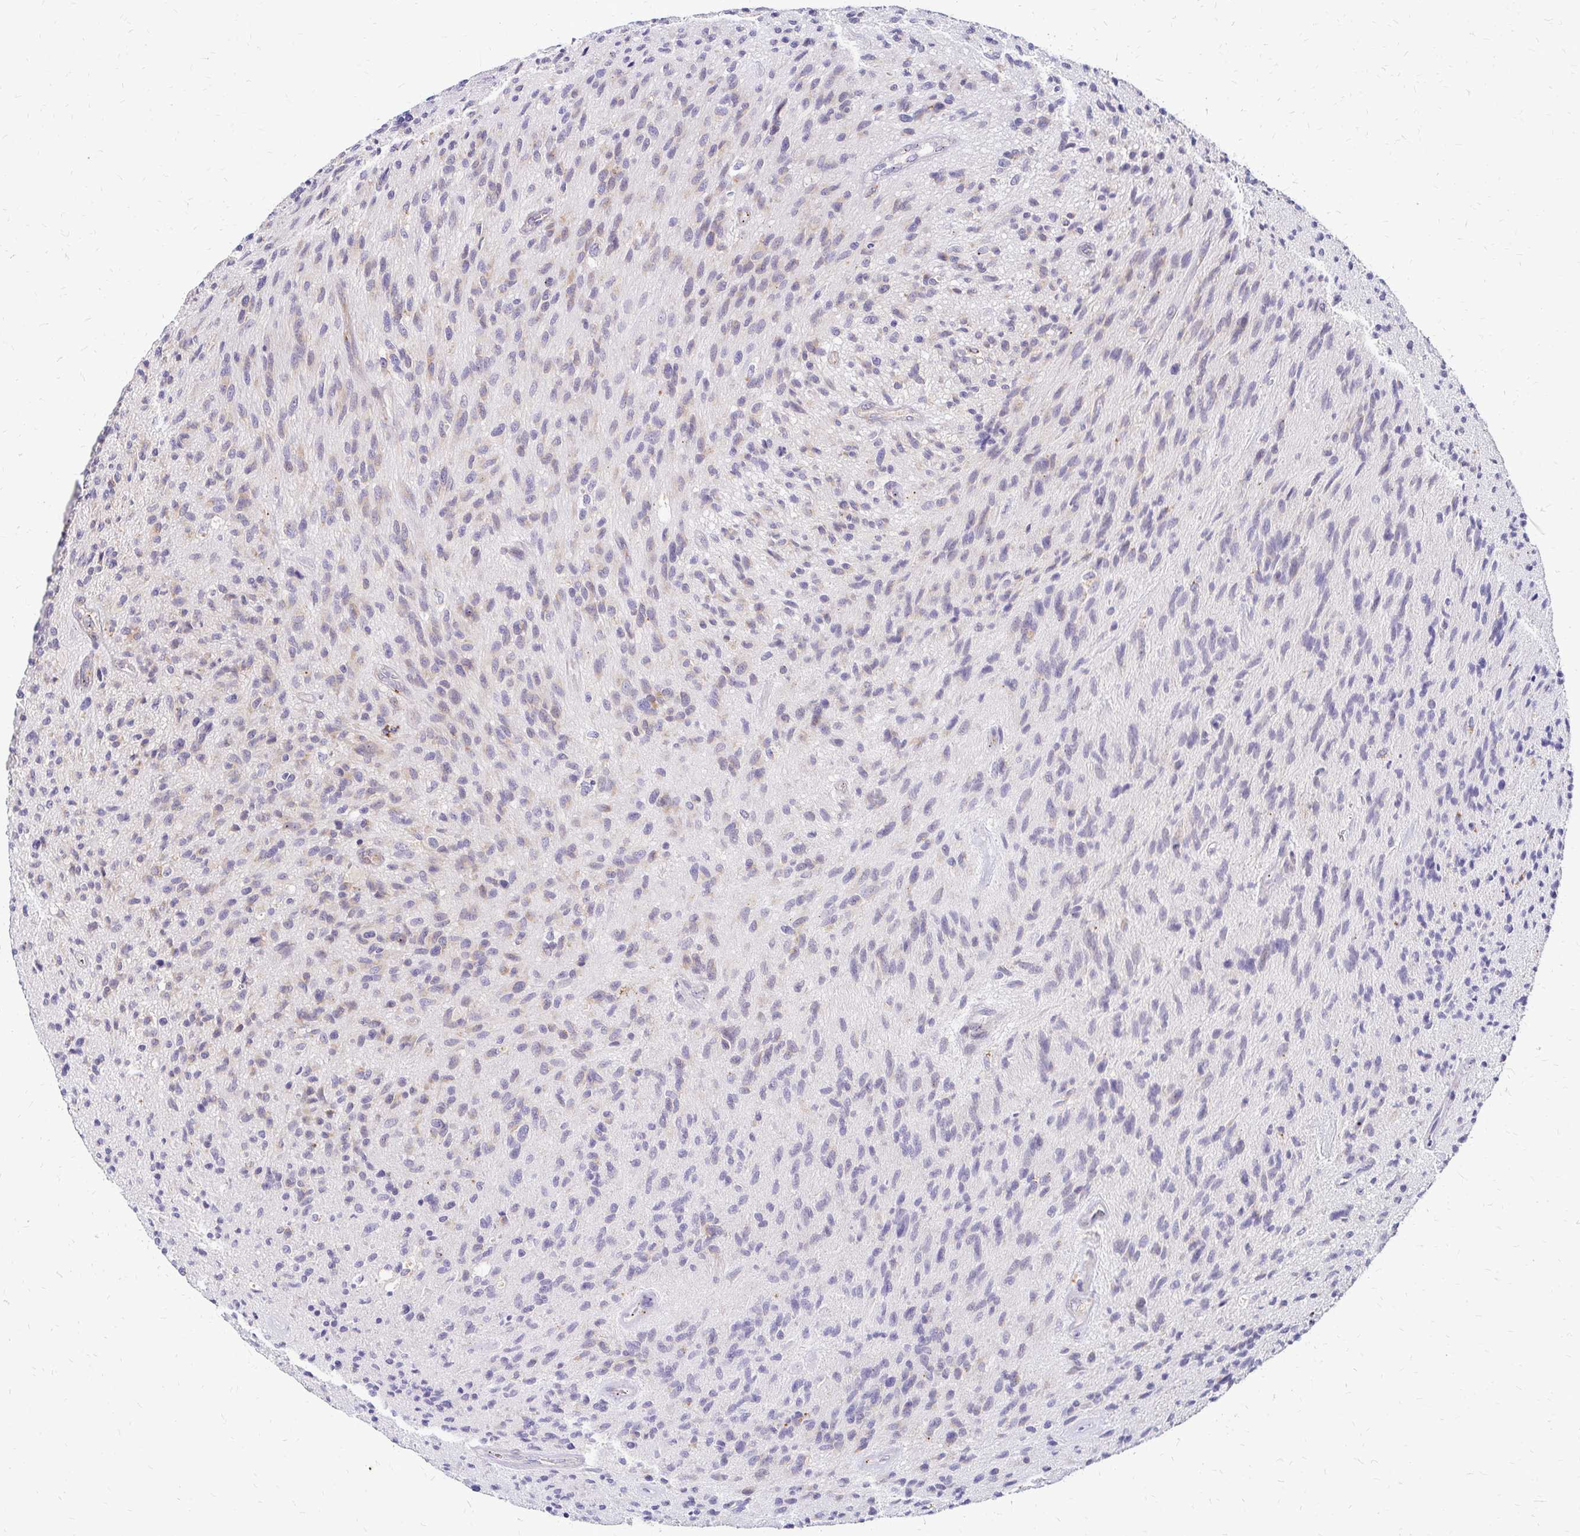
{"staining": {"intensity": "negative", "quantity": "none", "location": "none"}, "tissue": "glioma", "cell_type": "Tumor cells", "image_type": "cancer", "snomed": [{"axis": "morphology", "description": "Glioma, malignant, High grade"}, {"axis": "topography", "description": "Brain"}], "caption": "Immunohistochemical staining of human glioma exhibits no significant positivity in tumor cells. (Stains: DAB immunohistochemistry with hematoxylin counter stain, Microscopy: brightfield microscopy at high magnification).", "gene": "IDUA", "patient": {"sex": "male", "age": 54}}